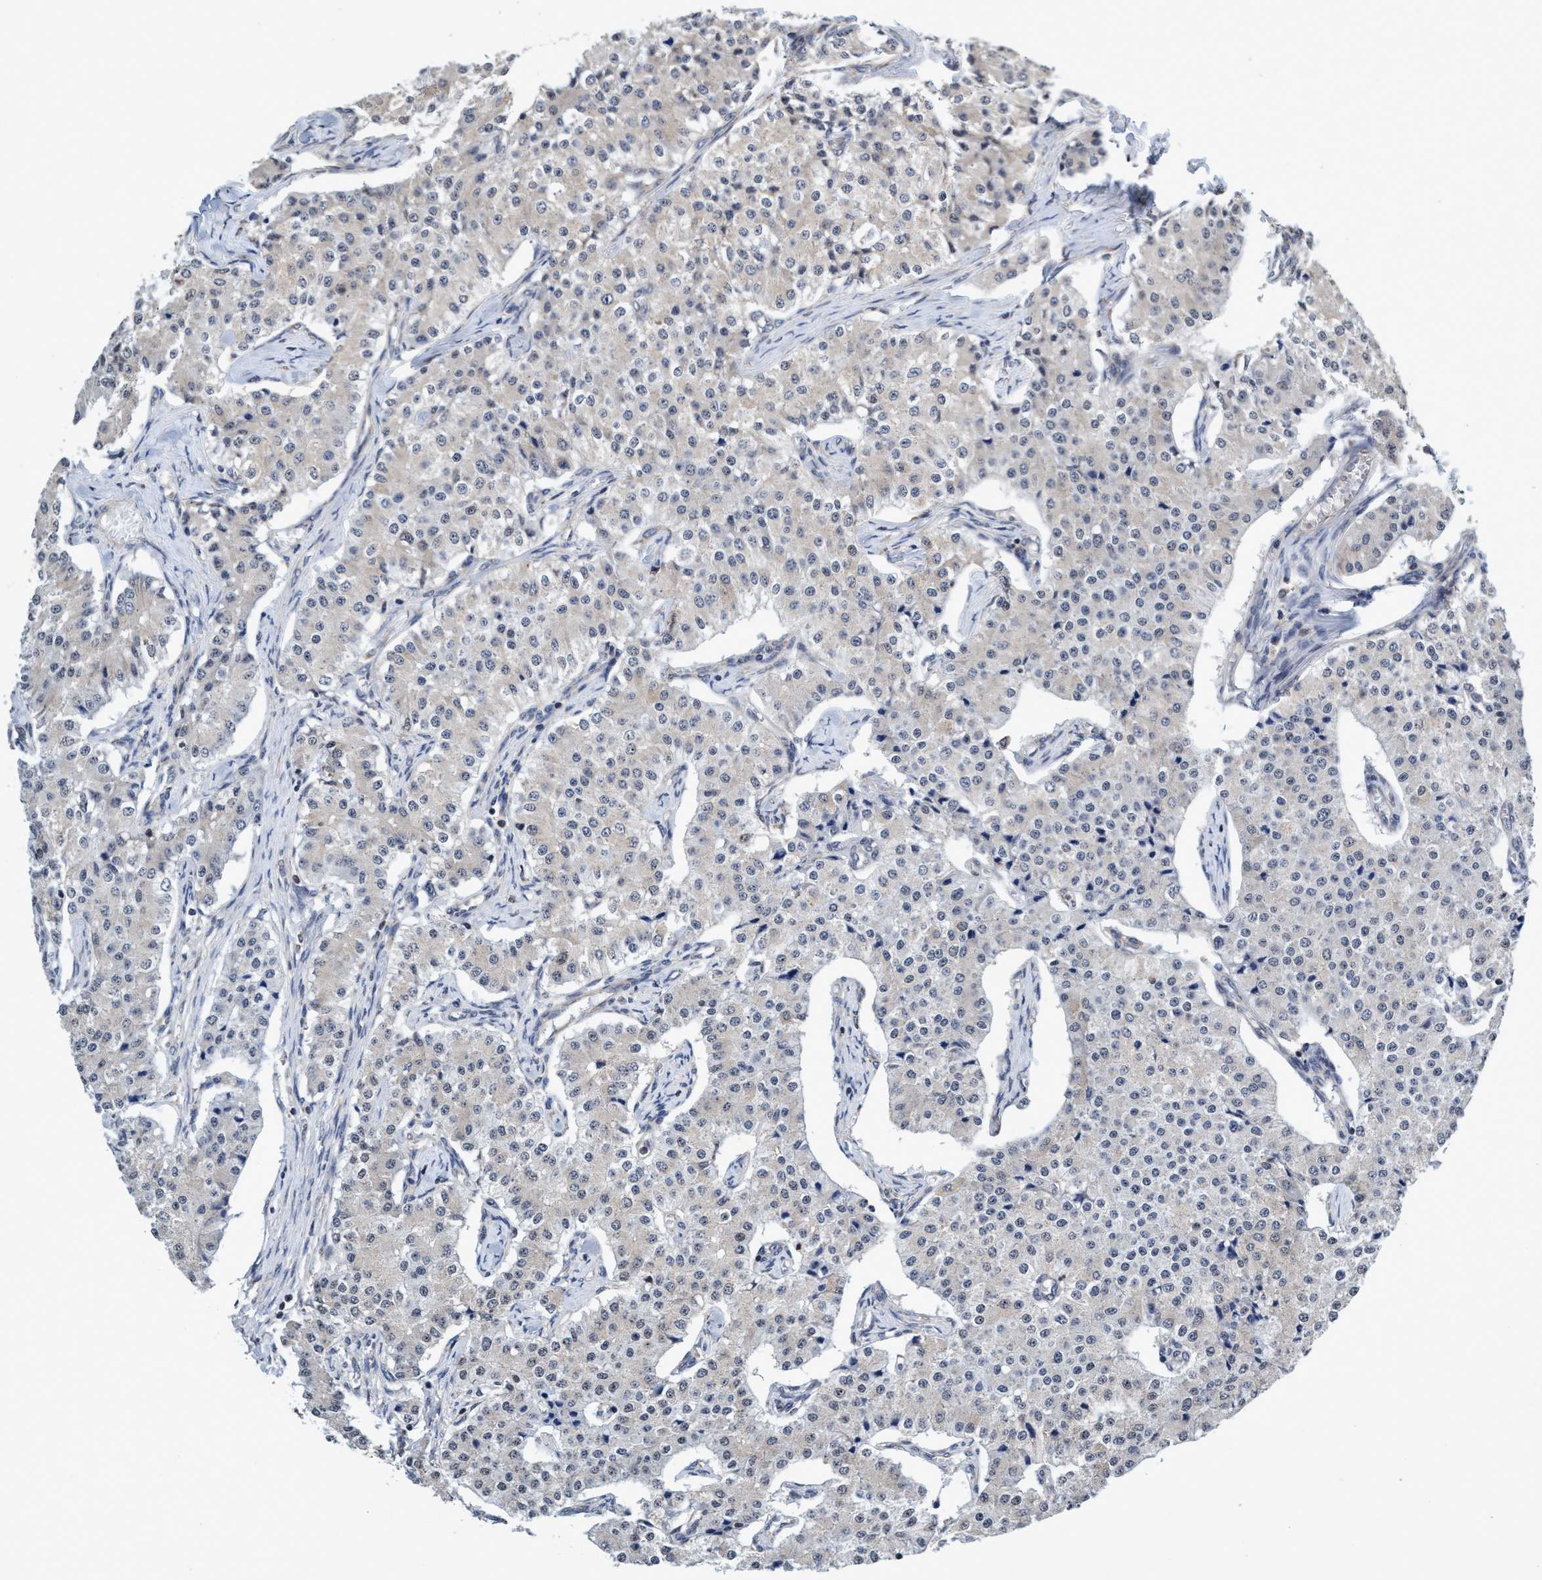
{"staining": {"intensity": "negative", "quantity": "none", "location": "none"}, "tissue": "carcinoid", "cell_type": "Tumor cells", "image_type": "cancer", "snomed": [{"axis": "morphology", "description": "Carcinoid, malignant, NOS"}, {"axis": "topography", "description": "Colon"}], "caption": "Immunohistochemistry (IHC) of human malignant carcinoid displays no staining in tumor cells.", "gene": "CALCOCO2", "patient": {"sex": "female", "age": 52}}